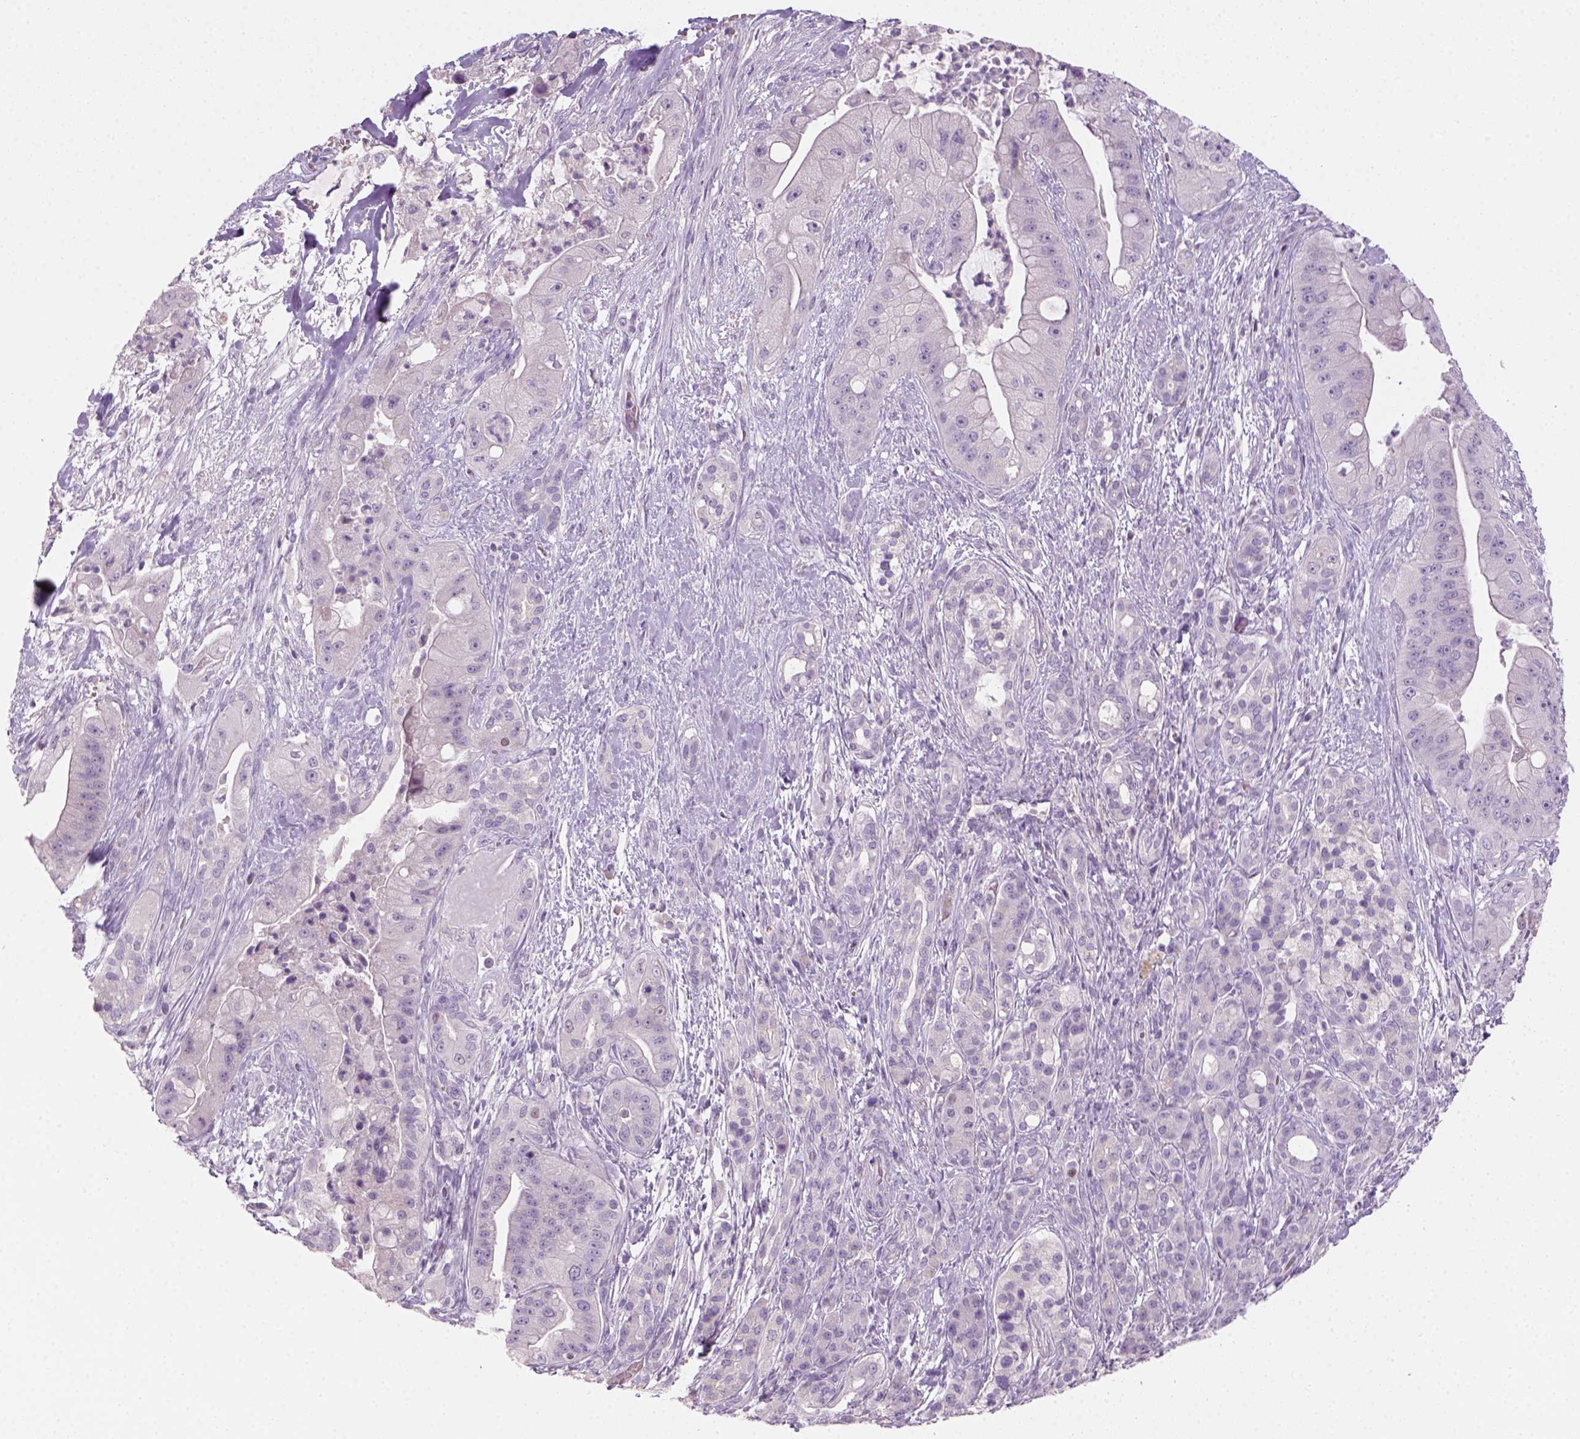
{"staining": {"intensity": "negative", "quantity": "none", "location": "none"}, "tissue": "pancreatic cancer", "cell_type": "Tumor cells", "image_type": "cancer", "snomed": [{"axis": "morphology", "description": "Normal tissue, NOS"}, {"axis": "morphology", "description": "Inflammation, NOS"}, {"axis": "morphology", "description": "Adenocarcinoma, NOS"}, {"axis": "topography", "description": "Pancreas"}], "caption": "DAB immunohistochemical staining of adenocarcinoma (pancreatic) shows no significant staining in tumor cells.", "gene": "GFI1B", "patient": {"sex": "male", "age": 57}}